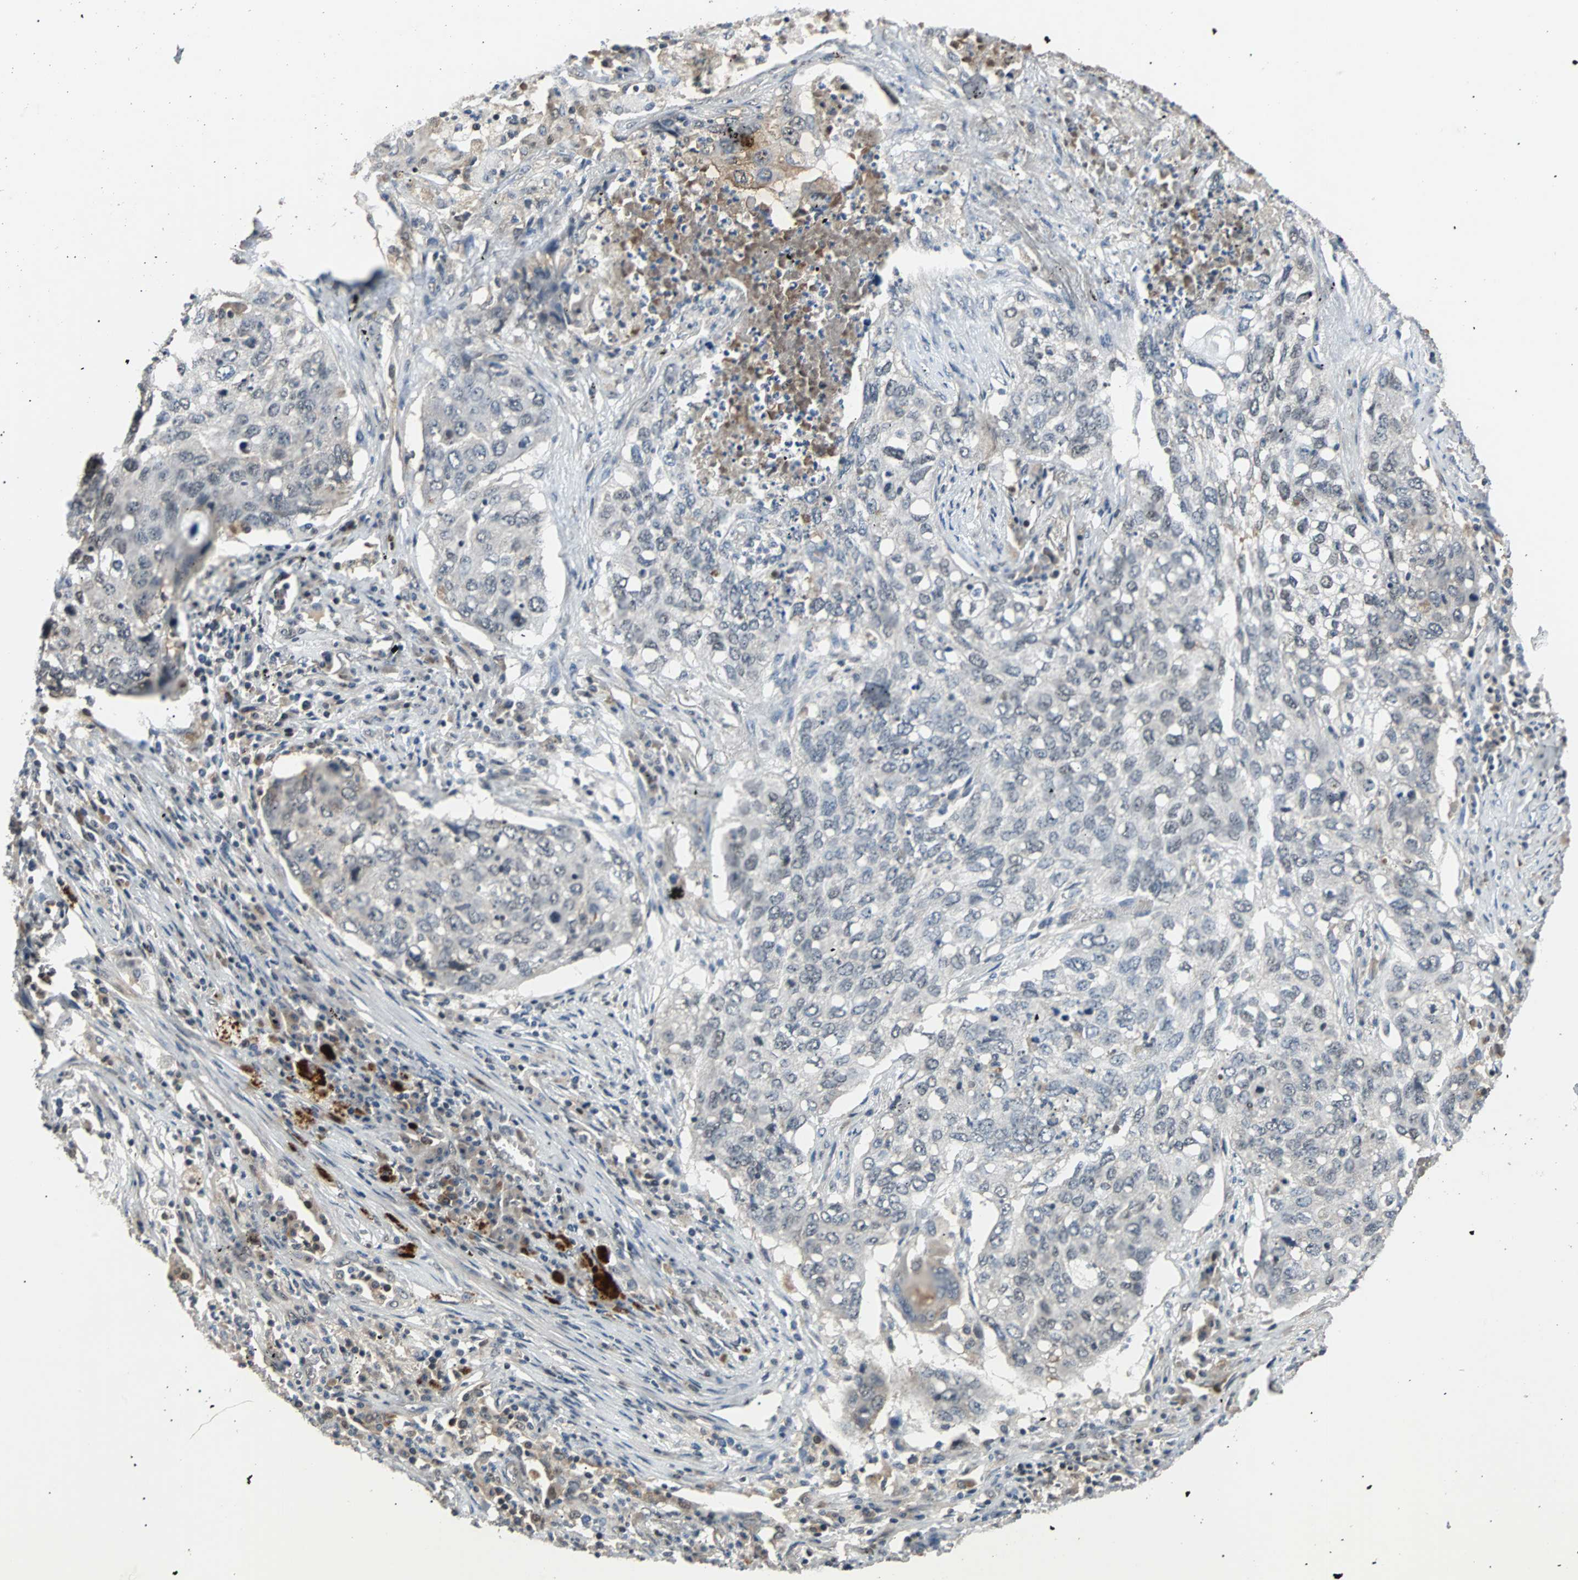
{"staining": {"intensity": "weak", "quantity": "<25%", "location": "cytoplasmic/membranous"}, "tissue": "lung cancer", "cell_type": "Tumor cells", "image_type": "cancer", "snomed": [{"axis": "morphology", "description": "Squamous cell carcinoma, NOS"}, {"axis": "topography", "description": "Lung"}], "caption": "This photomicrograph is of squamous cell carcinoma (lung) stained with IHC to label a protein in brown with the nuclei are counter-stained blue. There is no positivity in tumor cells.", "gene": "PHC1", "patient": {"sex": "female", "age": 63}}